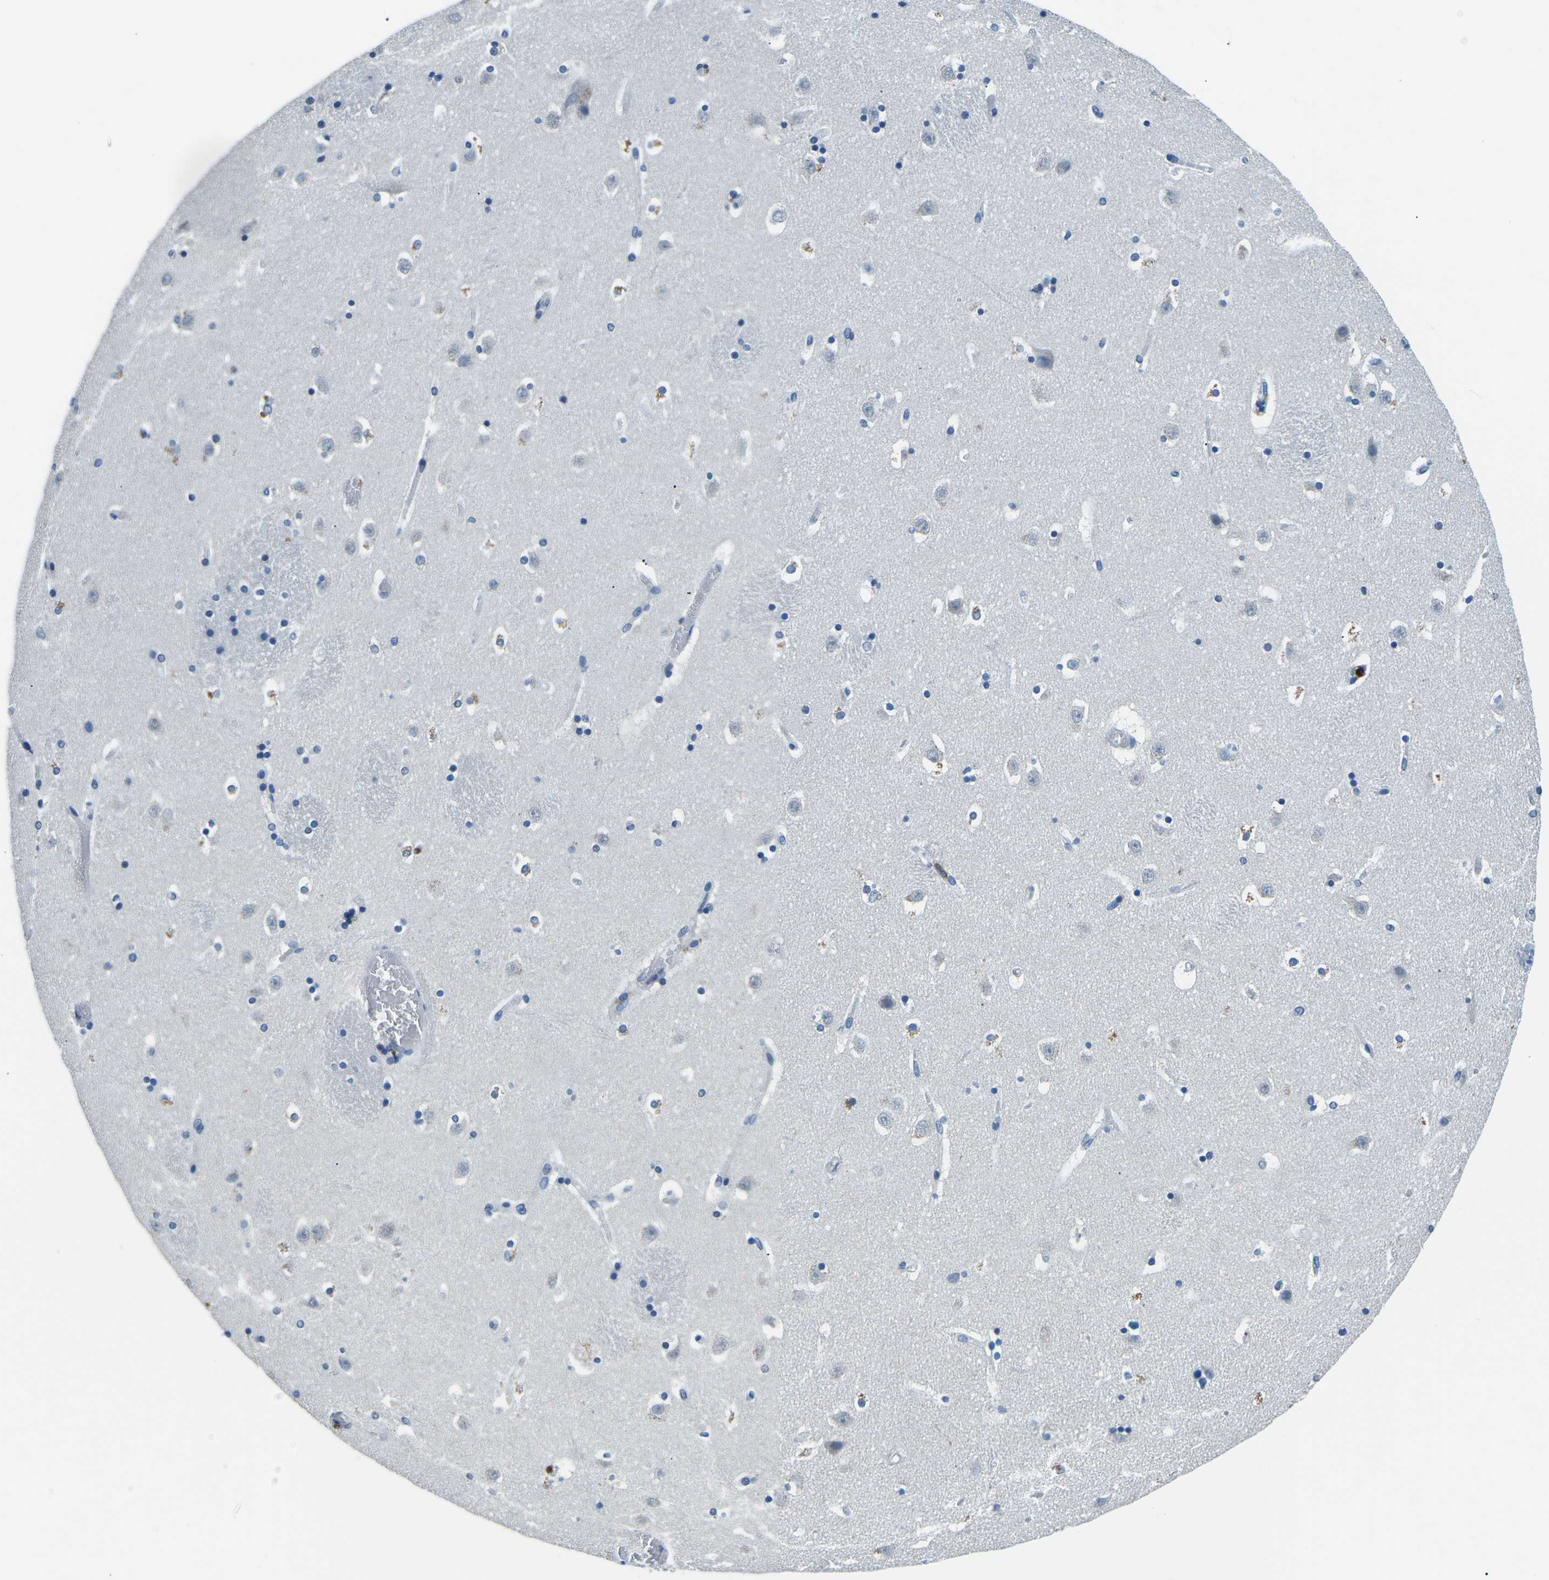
{"staining": {"intensity": "negative", "quantity": "none", "location": "none"}, "tissue": "caudate", "cell_type": "Glial cells", "image_type": "normal", "snomed": [{"axis": "morphology", "description": "Normal tissue, NOS"}, {"axis": "topography", "description": "Lateral ventricle wall"}], "caption": "Micrograph shows no significant protein positivity in glial cells of unremarkable caudate.", "gene": "CD1D", "patient": {"sex": "male", "age": 45}}